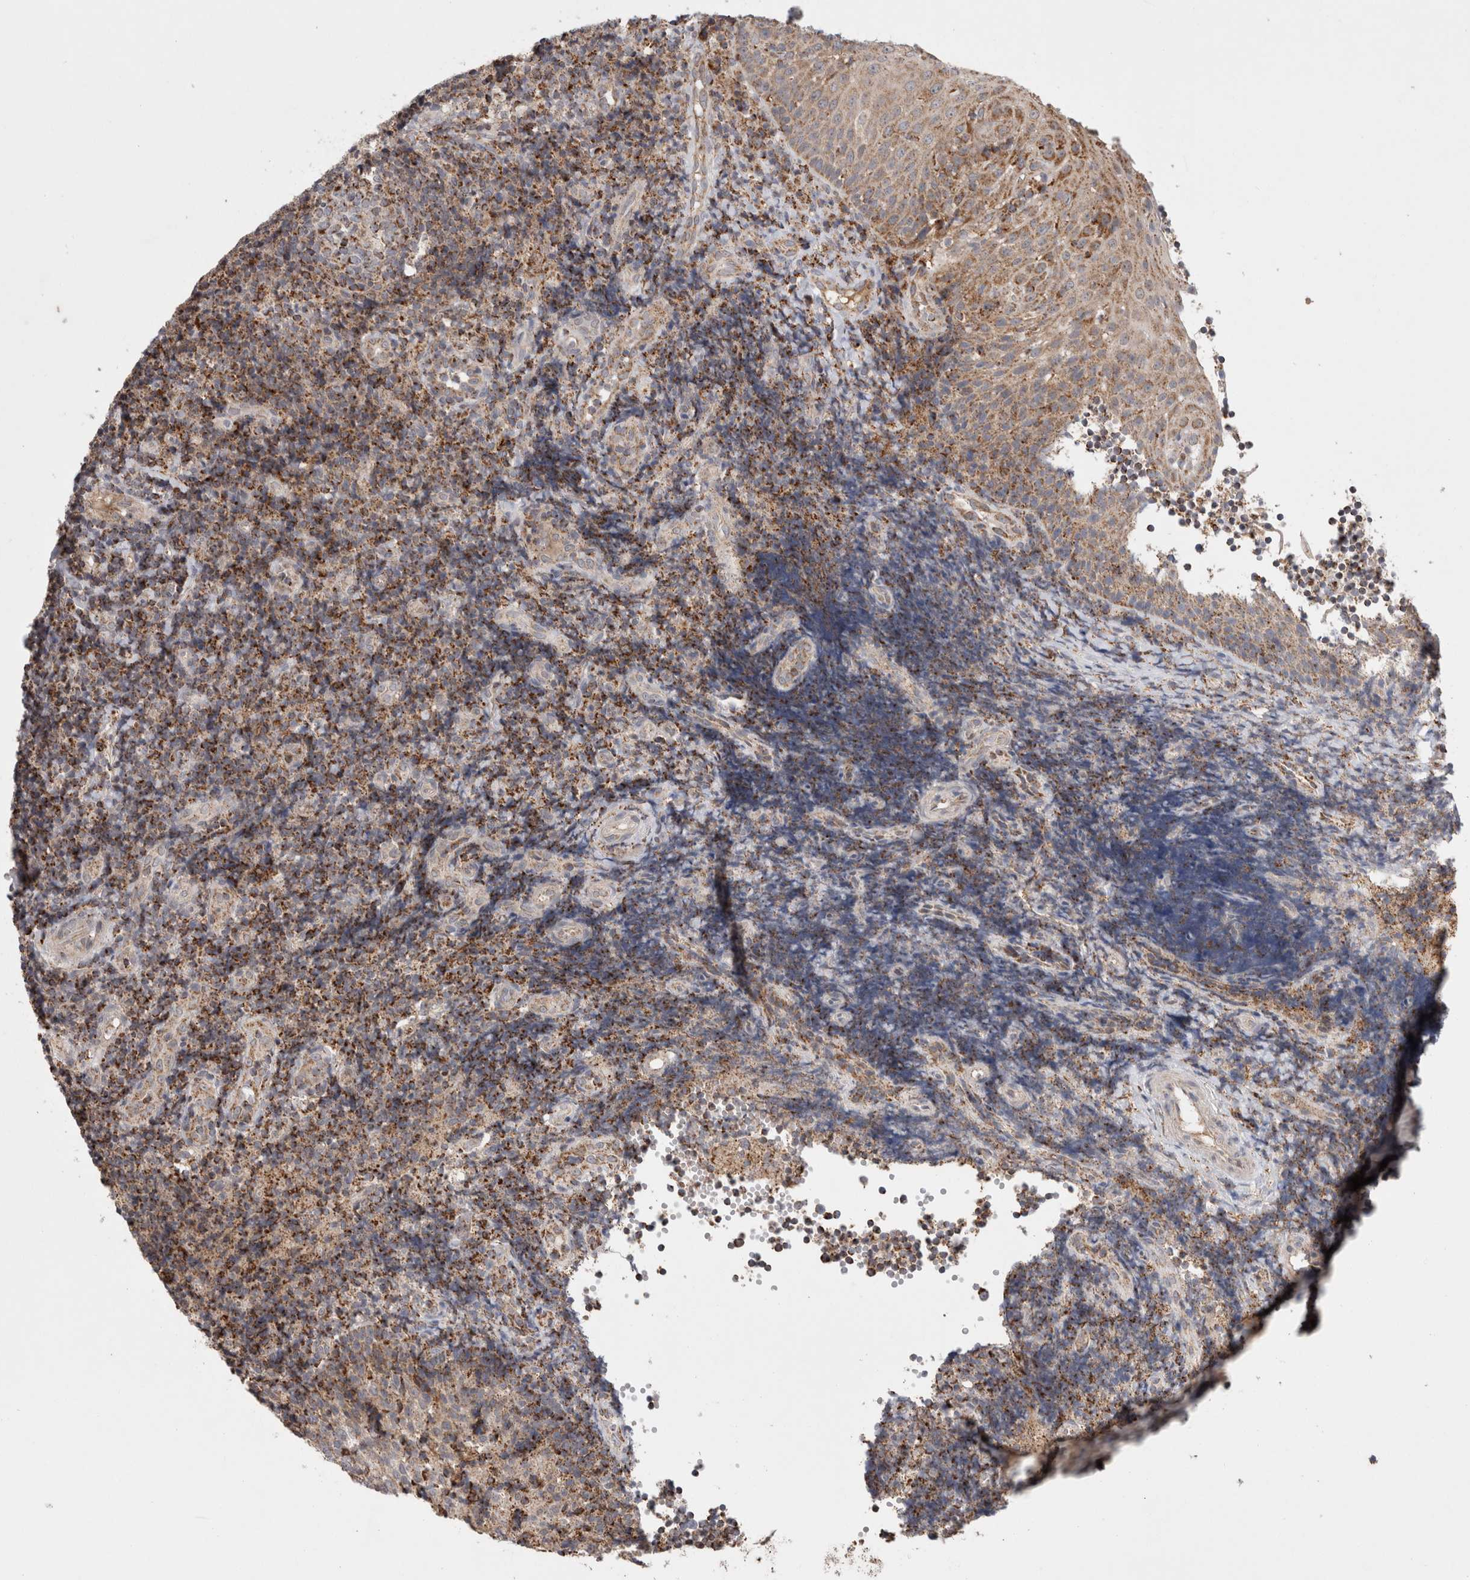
{"staining": {"intensity": "moderate", "quantity": ">75%", "location": "cytoplasmic/membranous"}, "tissue": "tonsil", "cell_type": "Germinal center cells", "image_type": "normal", "snomed": [{"axis": "morphology", "description": "Normal tissue, NOS"}, {"axis": "topography", "description": "Tonsil"}], "caption": "Normal tonsil displays moderate cytoplasmic/membranous expression in about >75% of germinal center cells, visualized by immunohistochemistry.", "gene": "HROB", "patient": {"sex": "female", "age": 40}}